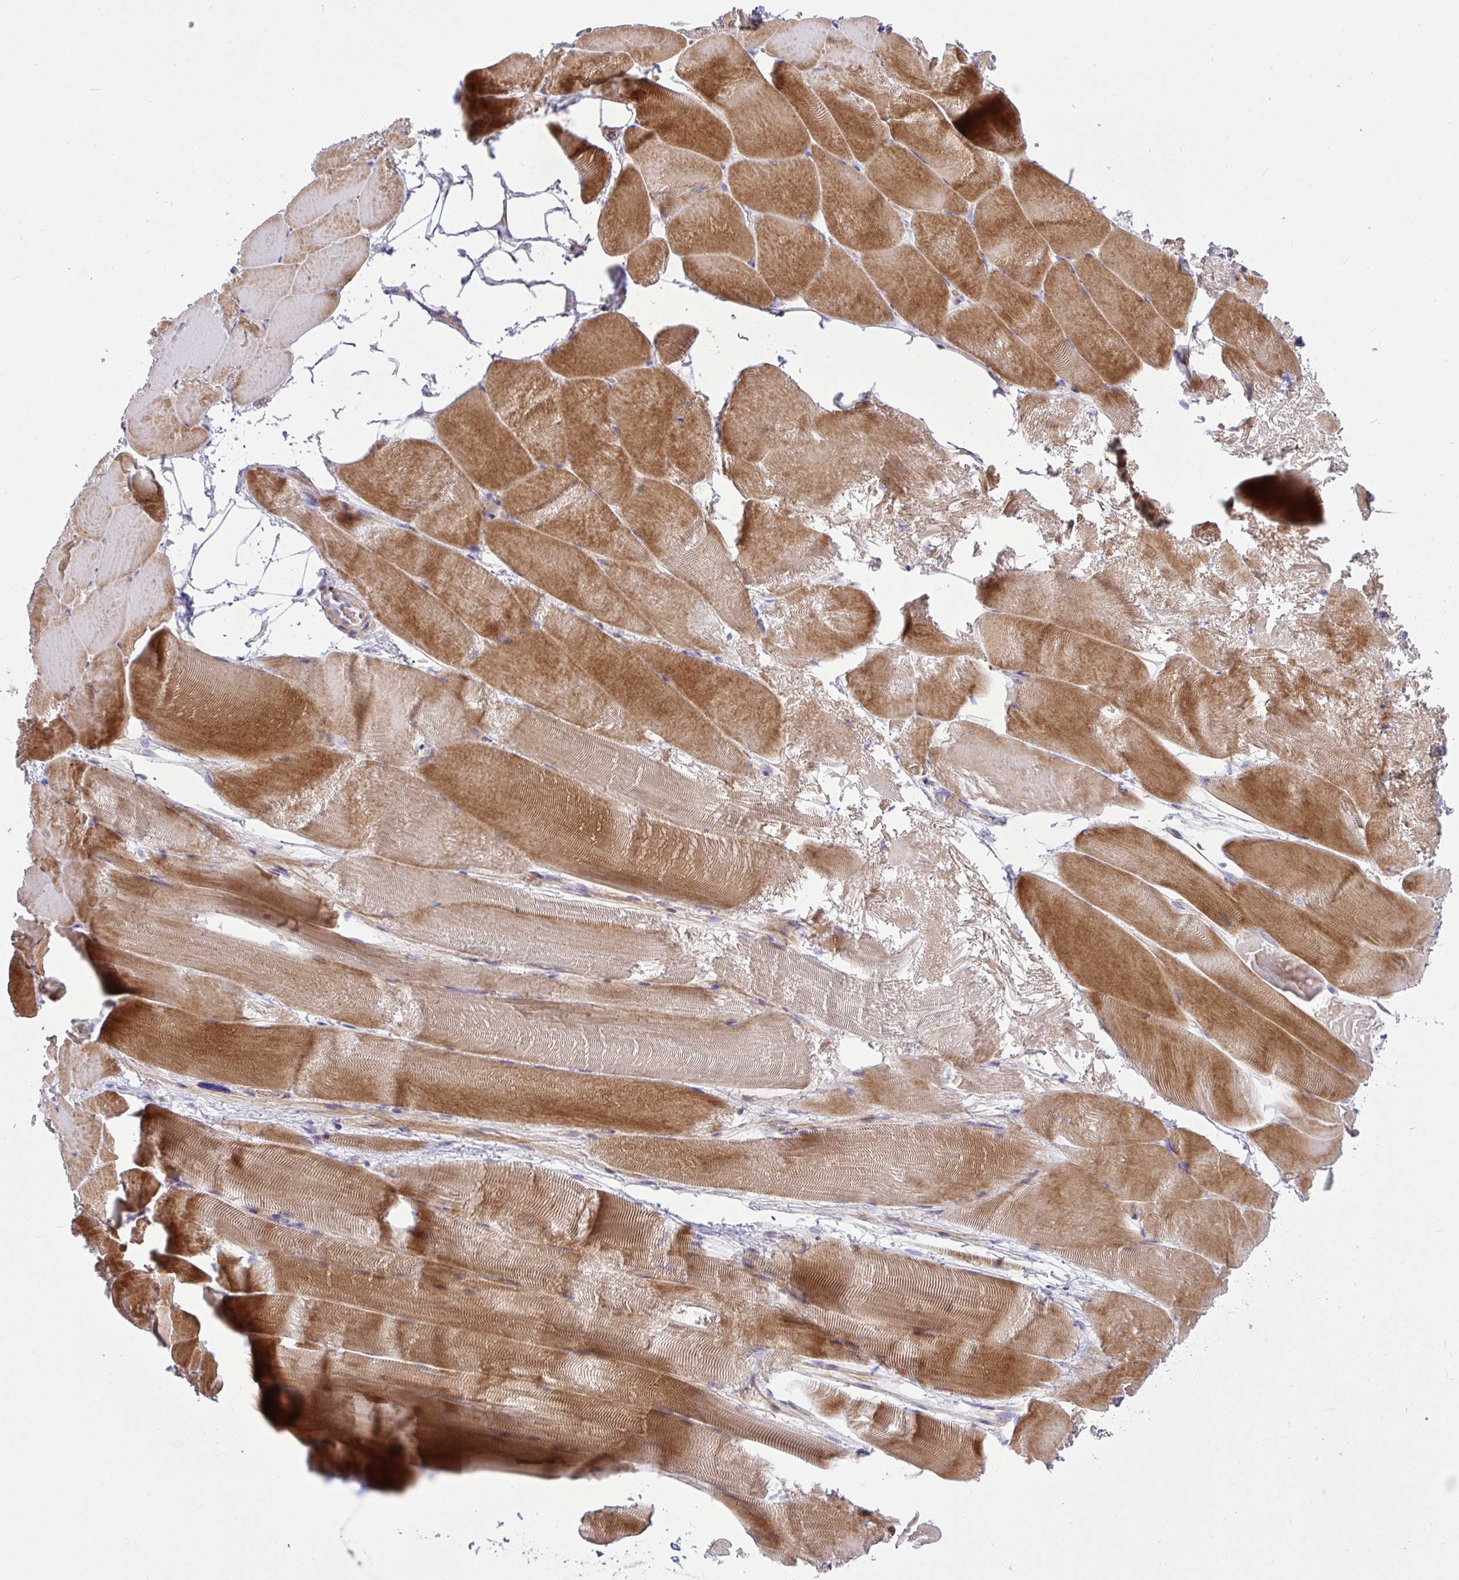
{"staining": {"intensity": "moderate", "quantity": ">75%", "location": "cytoplasmic/membranous"}, "tissue": "skeletal muscle", "cell_type": "Myocytes", "image_type": "normal", "snomed": [{"axis": "morphology", "description": "Normal tissue, NOS"}, {"axis": "topography", "description": "Skeletal muscle"}], "caption": "IHC micrograph of unremarkable human skeletal muscle stained for a protein (brown), which reveals medium levels of moderate cytoplasmic/membranous expression in about >75% of myocytes.", "gene": "MOCS1", "patient": {"sex": "female", "age": 64}}